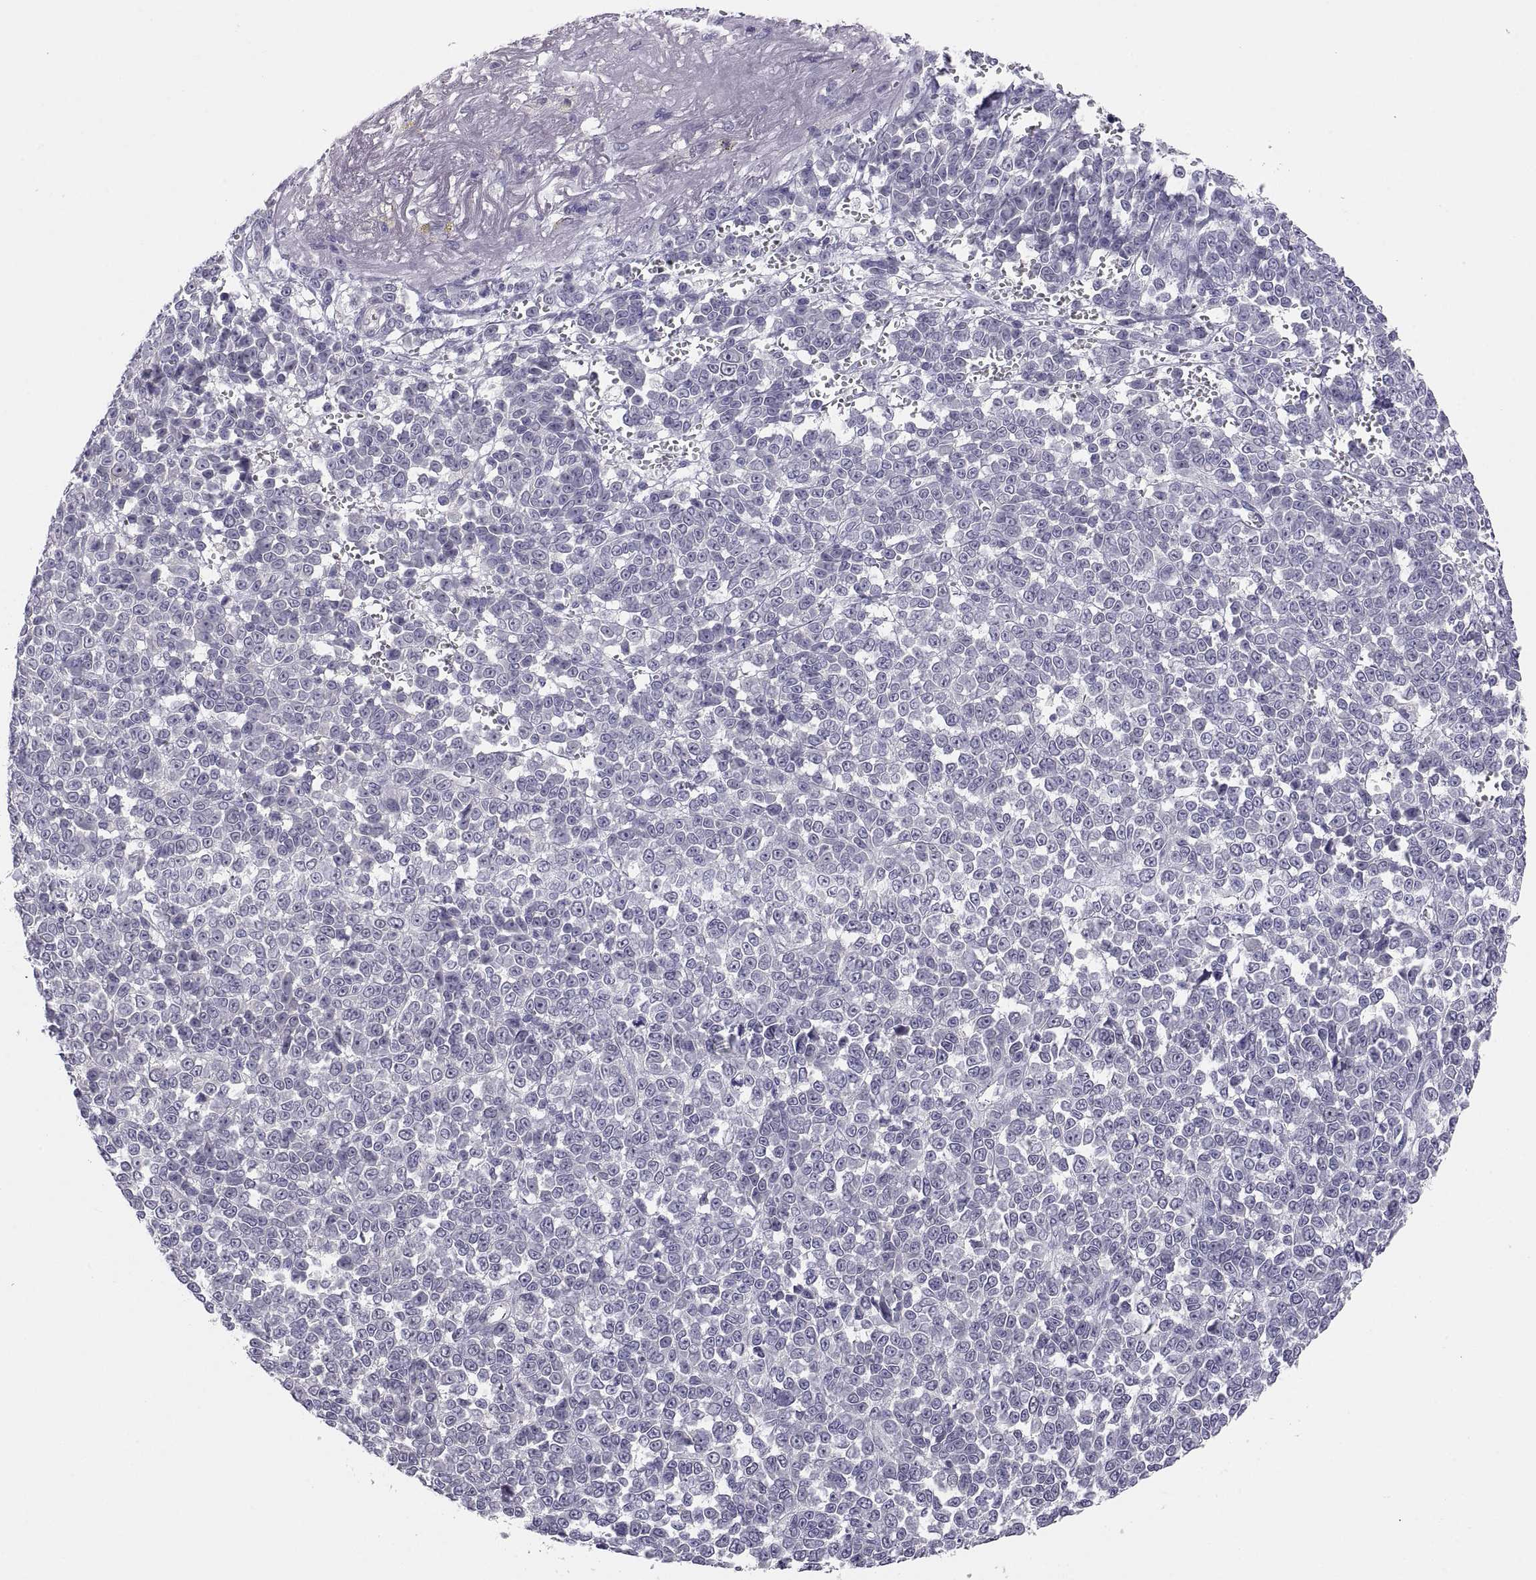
{"staining": {"intensity": "negative", "quantity": "none", "location": "none"}, "tissue": "melanoma", "cell_type": "Tumor cells", "image_type": "cancer", "snomed": [{"axis": "morphology", "description": "Malignant melanoma, NOS"}, {"axis": "topography", "description": "Skin"}], "caption": "Tumor cells show no significant protein expression in malignant melanoma. The staining was performed using DAB to visualize the protein expression in brown, while the nuclei were stained in blue with hematoxylin (Magnification: 20x).", "gene": "STRC", "patient": {"sex": "female", "age": 95}}